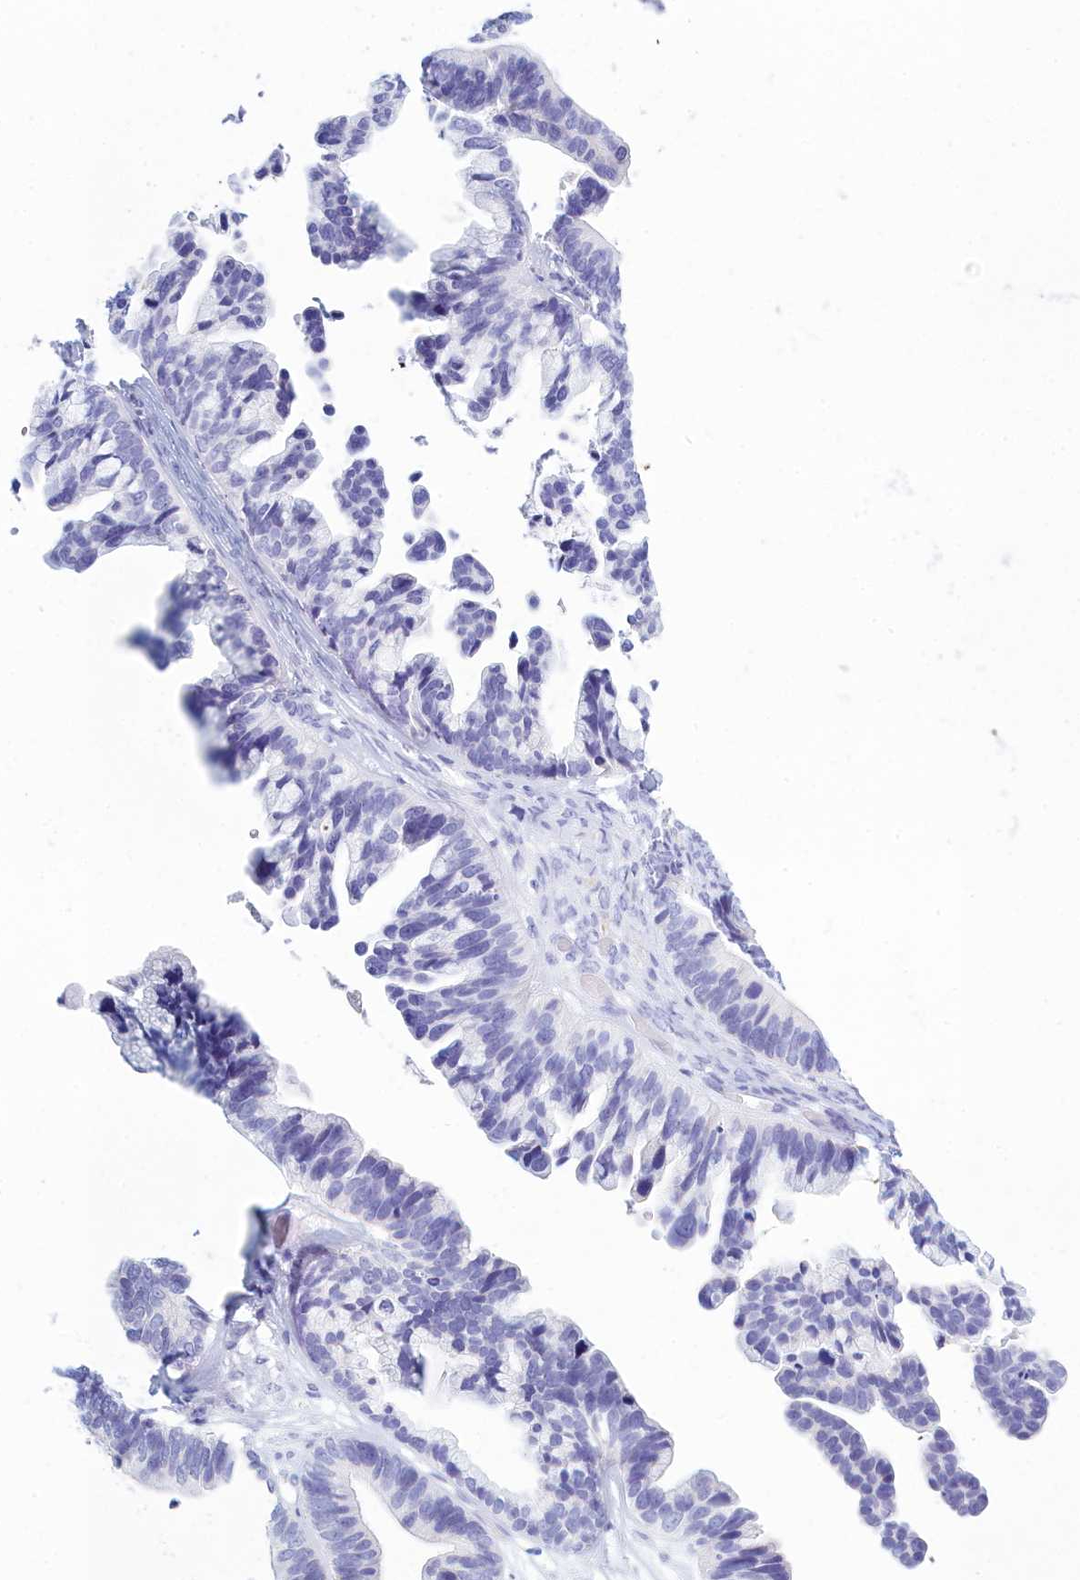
{"staining": {"intensity": "negative", "quantity": "none", "location": "none"}, "tissue": "ovarian cancer", "cell_type": "Tumor cells", "image_type": "cancer", "snomed": [{"axis": "morphology", "description": "Cystadenocarcinoma, serous, NOS"}, {"axis": "topography", "description": "Ovary"}], "caption": "This image is of serous cystadenocarcinoma (ovarian) stained with immunohistochemistry to label a protein in brown with the nuclei are counter-stained blue. There is no expression in tumor cells.", "gene": "TMEM97", "patient": {"sex": "female", "age": 56}}